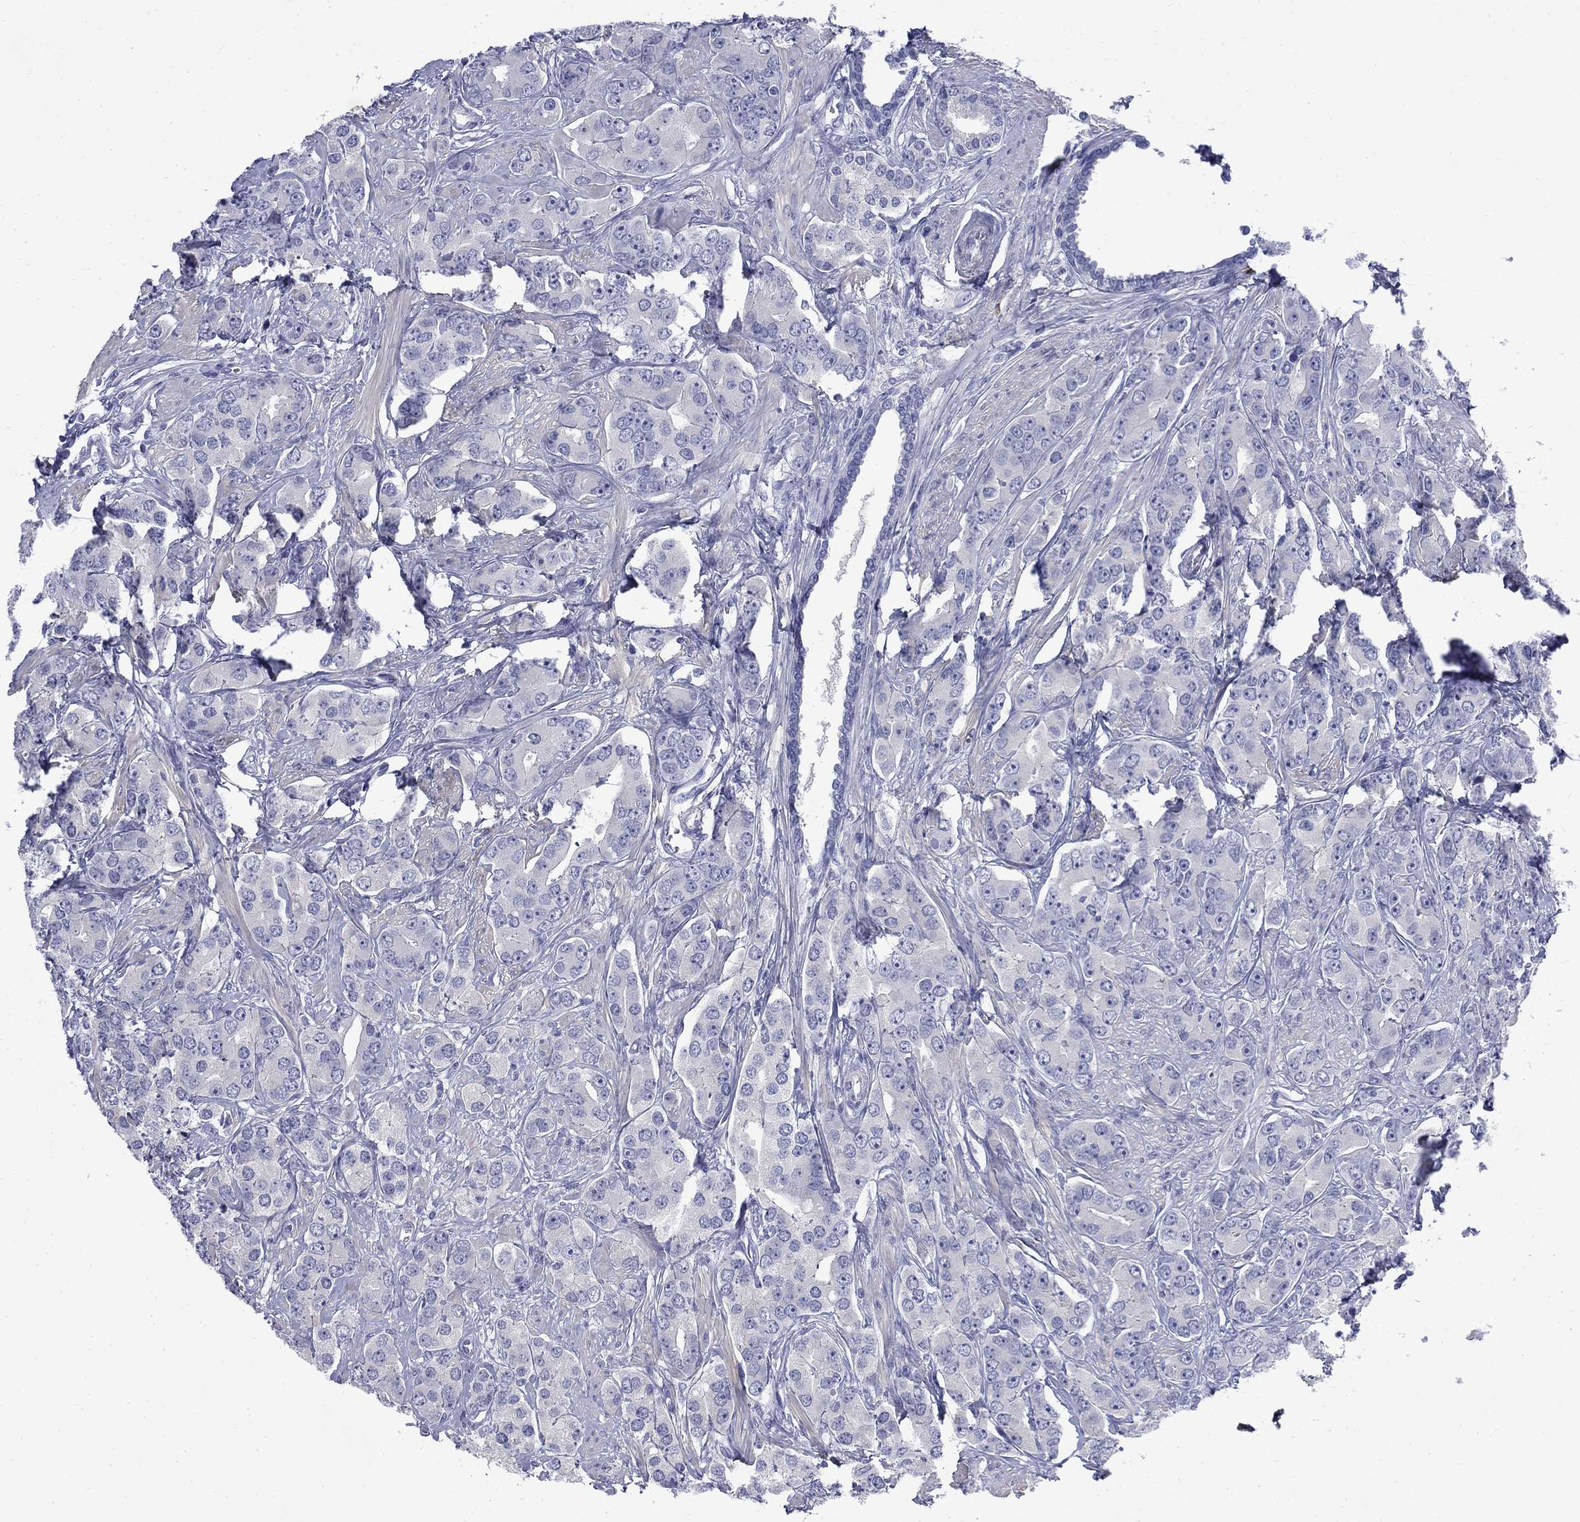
{"staining": {"intensity": "negative", "quantity": "none", "location": "none"}, "tissue": "prostate cancer", "cell_type": "Tumor cells", "image_type": "cancer", "snomed": [{"axis": "morphology", "description": "Adenocarcinoma, NOS"}, {"axis": "topography", "description": "Prostate"}], "caption": "Immunohistochemistry (IHC) photomicrograph of prostate cancer (adenocarcinoma) stained for a protein (brown), which demonstrates no positivity in tumor cells.", "gene": "SERPINB2", "patient": {"sex": "male", "age": 67}}